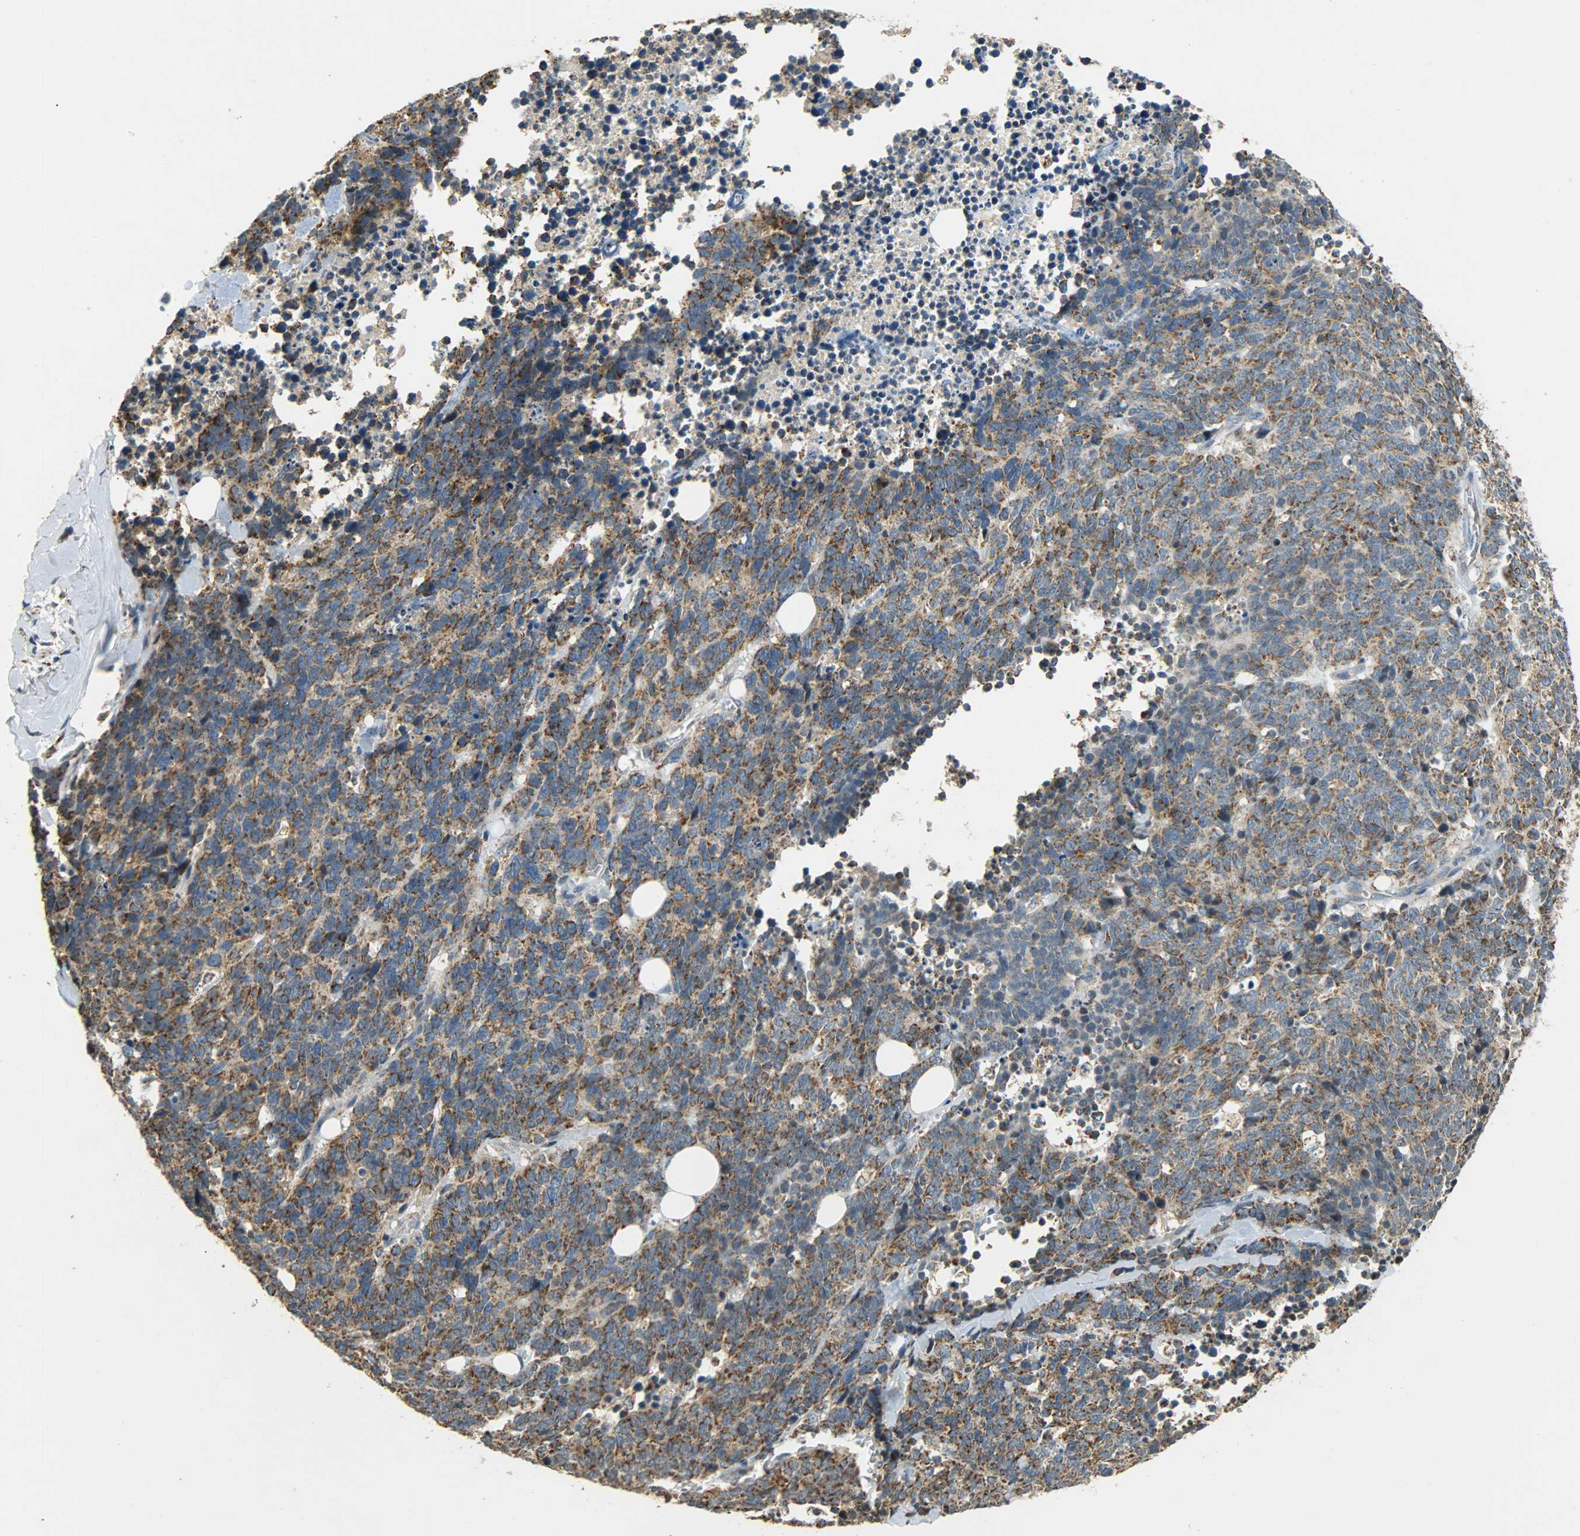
{"staining": {"intensity": "moderate", "quantity": ">75%", "location": "cytoplasmic/membranous"}, "tissue": "lung cancer", "cell_type": "Tumor cells", "image_type": "cancer", "snomed": [{"axis": "morphology", "description": "Neoplasm, malignant, NOS"}, {"axis": "topography", "description": "Lung"}], "caption": "Protein expression analysis of lung cancer shows moderate cytoplasmic/membranous positivity in approximately >75% of tumor cells.", "gene": "HDHD5", "patient": {"sex": "female", "age": 58}}